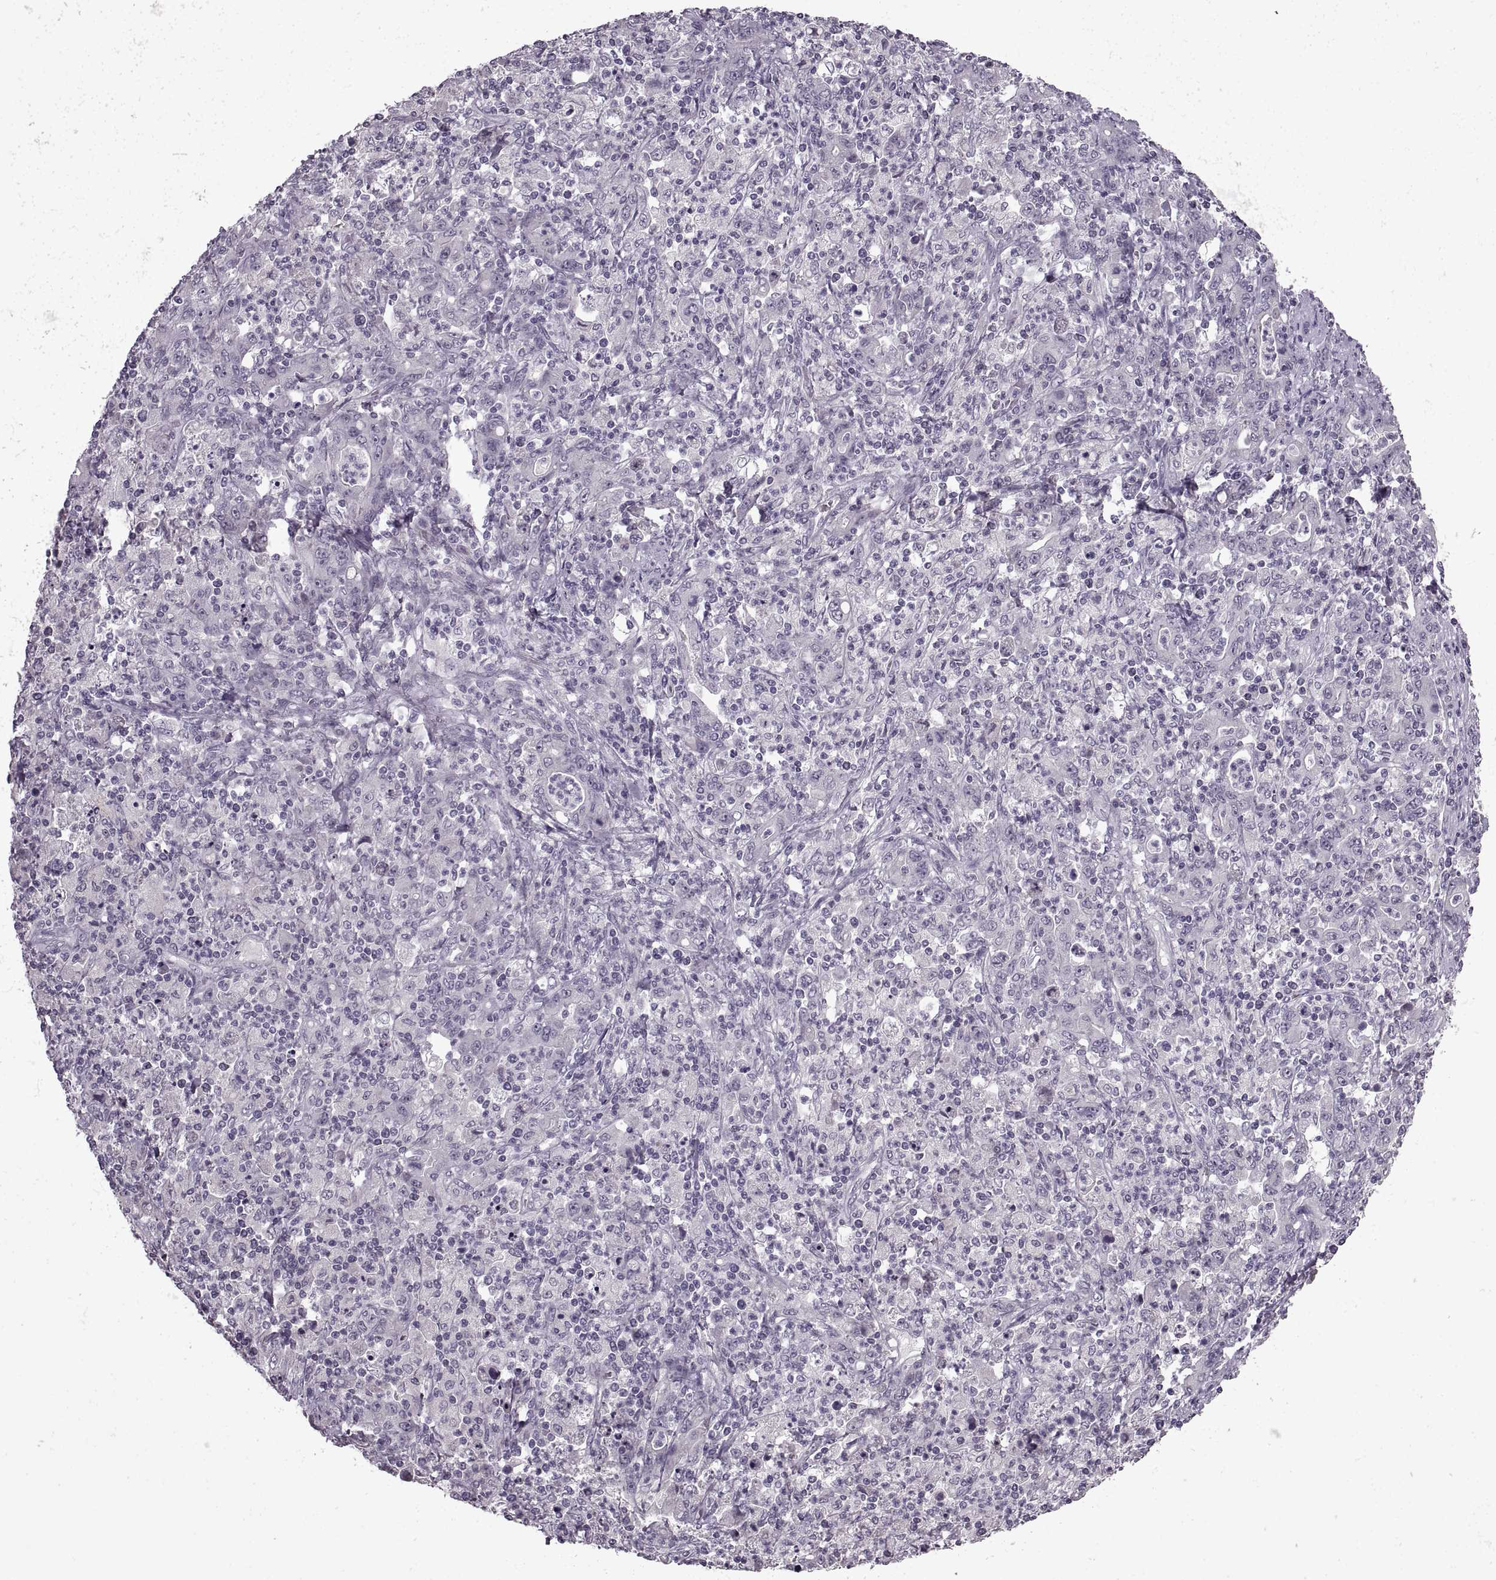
{"staining": {"intensity": "negative", "quantity": "none", "location": "none"}, "tissue": "stomach cancer", "cell_type": "Tumor cells", "image_type": "cancer", "snomed": [{"axis": "morphology", "description": "Adenocarcinoma, NOS"}, {"axis": "topography", "description": "Stomach, upper"}], "caption": "Tumor cells show no significant protein staining in stomach cancer.", "gene": "MGAT4D", "patient": {"sex": "male", "age": 69}}